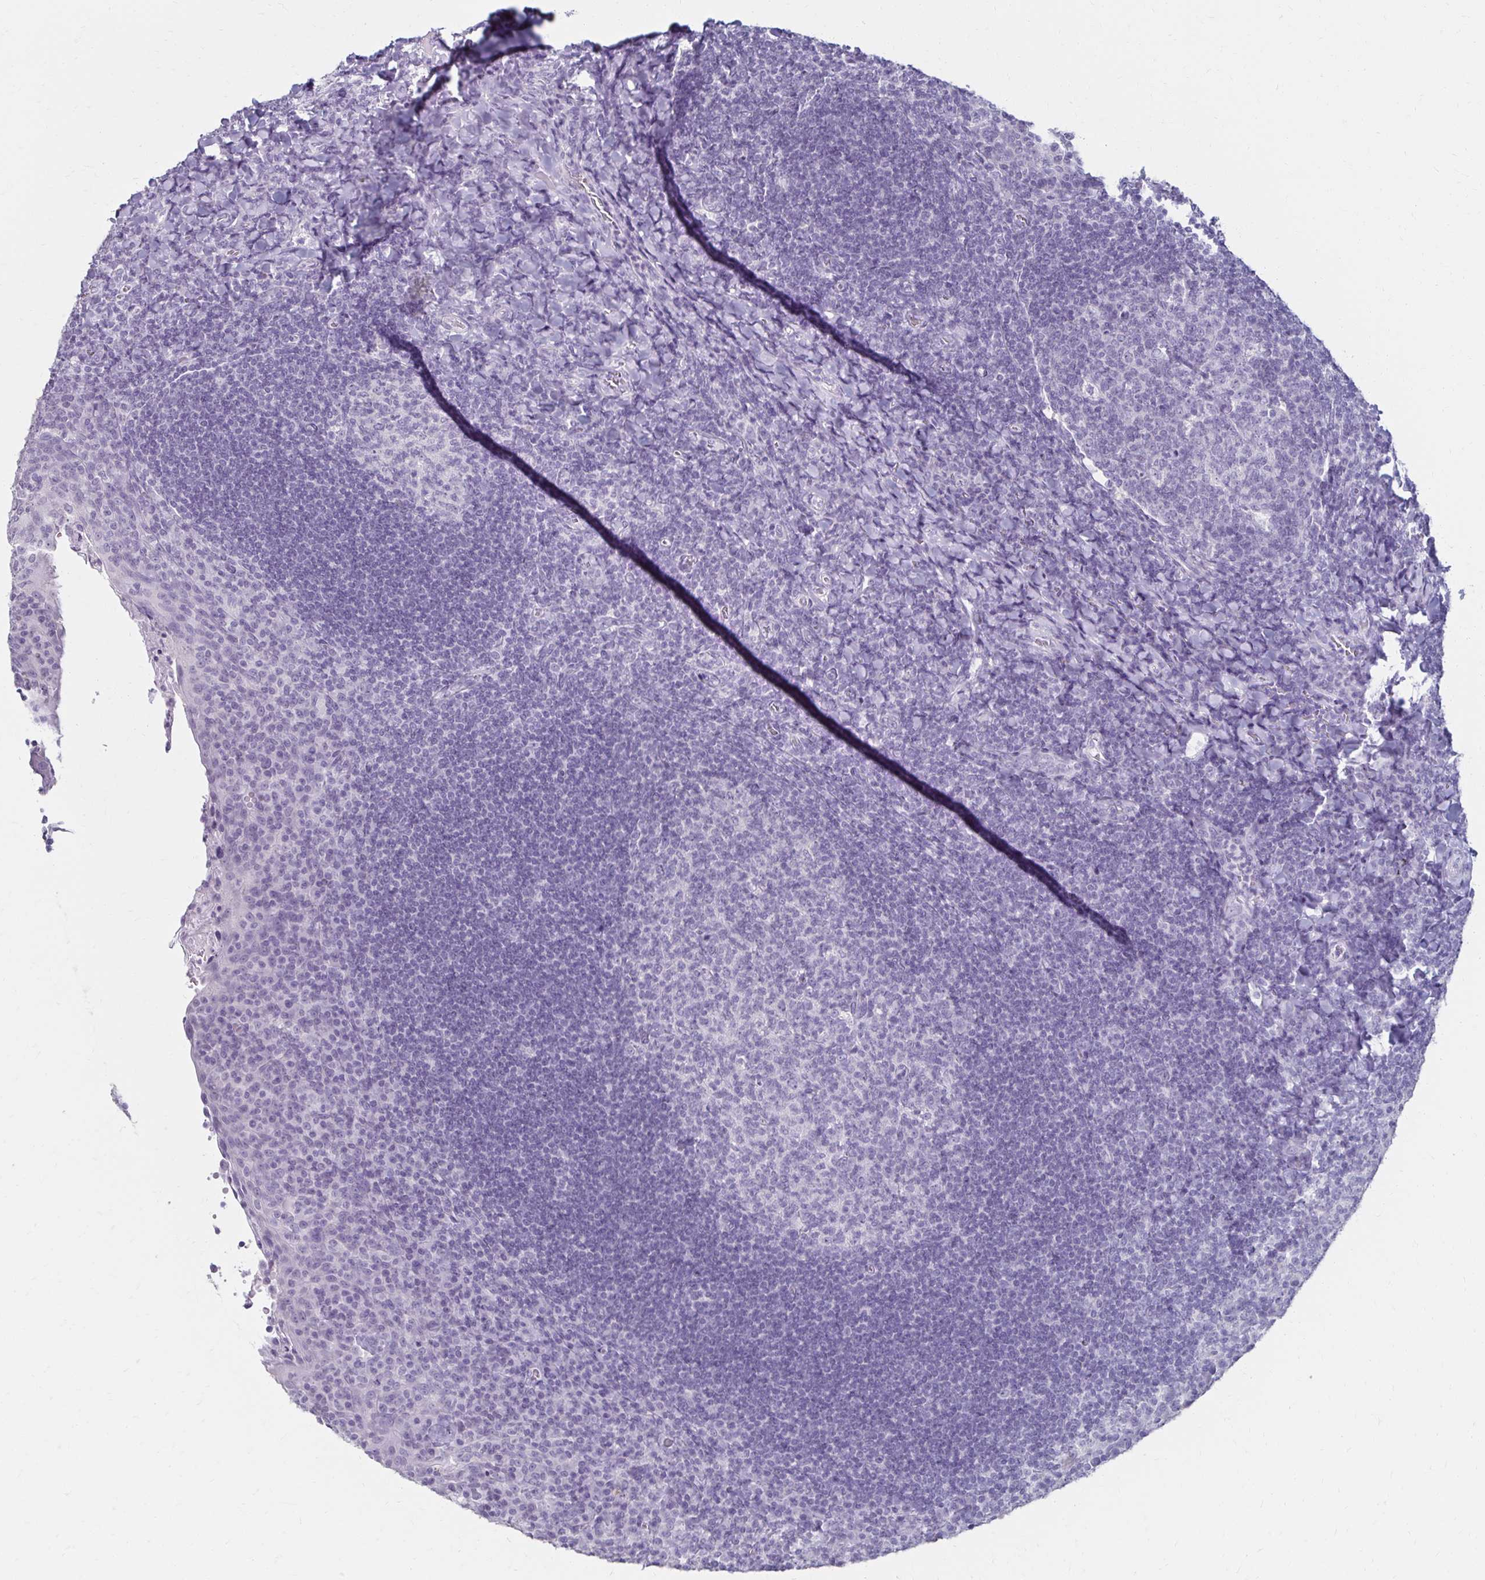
{"staining": {"intensity": "negative", "quantity": "none", "location": "none"}, "tissue": "tonsil", "cell_type": "Germinal center cells", "image_type": "normal", "snomed": [{"axis": "morphology", "description": "Normal tissue, NOS"}, {"axis": "topography", "description": "Tonsil"}], "caption": "The immunohistochemistry image has no significant positivity in germinal center cells of tonsil.", "gene": "TOMM34", "patient": {"sex": "male", "age": 17}}